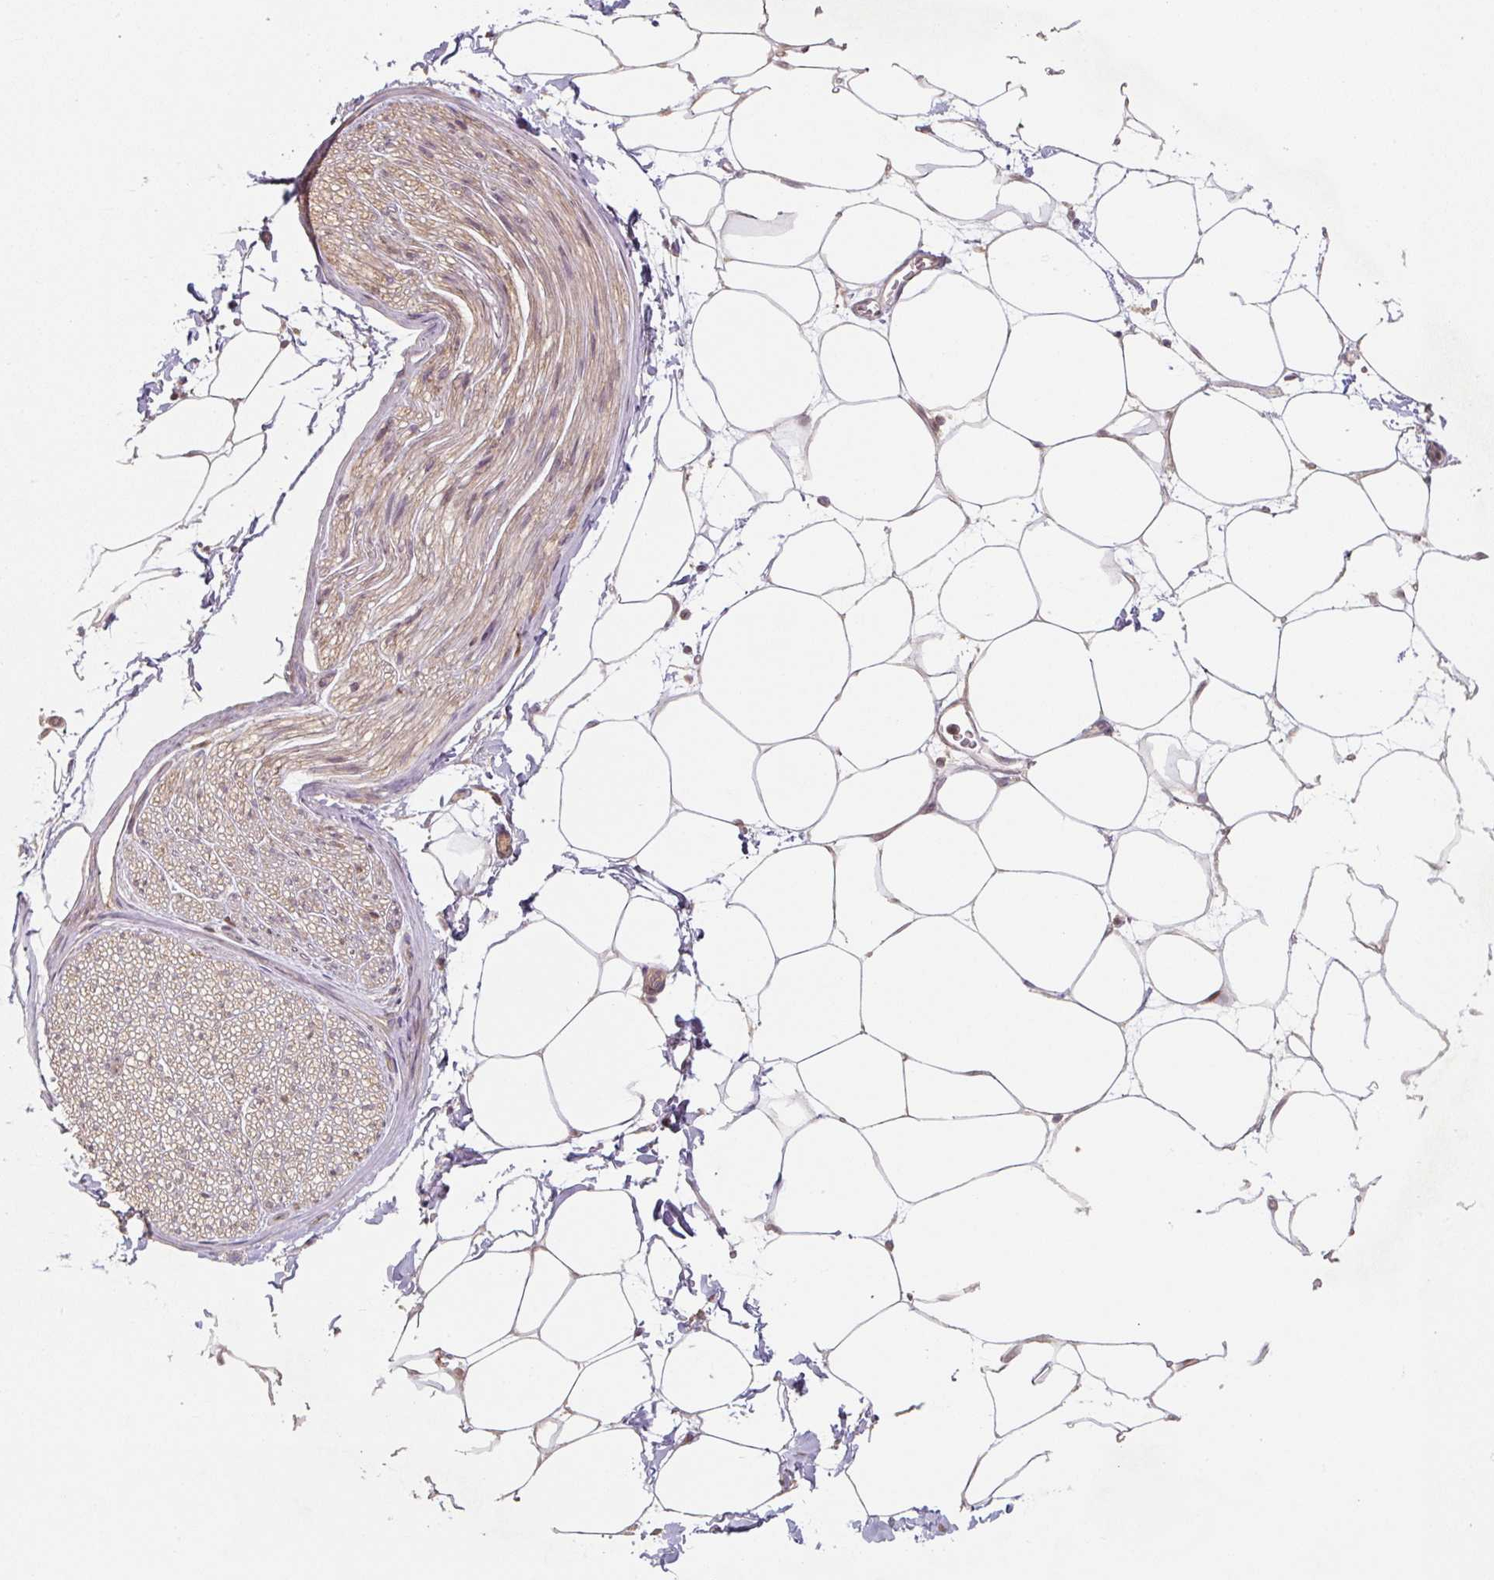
{"staining": {"intensity": "weak", "quantity": "25%-75%", "location": "cytoplasmic/membranous"}, "tissue": "adipose tissue", "cell_type": "Adipocytes", "image_type": "normal", "snomed": [{"axis": "morphology", "description": "Normal tissue, NOS"}, {"axis": "topography", "description": "Adipose tissue"}, {"axis": "topography", "description": "Vascular tissue"}, {"axis": "topography", "description": "Rectum"}, {"axis": "topography", "description": "Peripheral nerve tissue"}], "caption": "This image demonstrates benign adipose tissue stained with IHC to label a protein in brown. The cytoplasmic/membranous of adipocytes show weak positivity for the protein. Nuclei are counter-stained blue.", "gene": "C2orf73", "patient": {"sex": "female", "age": 69}}